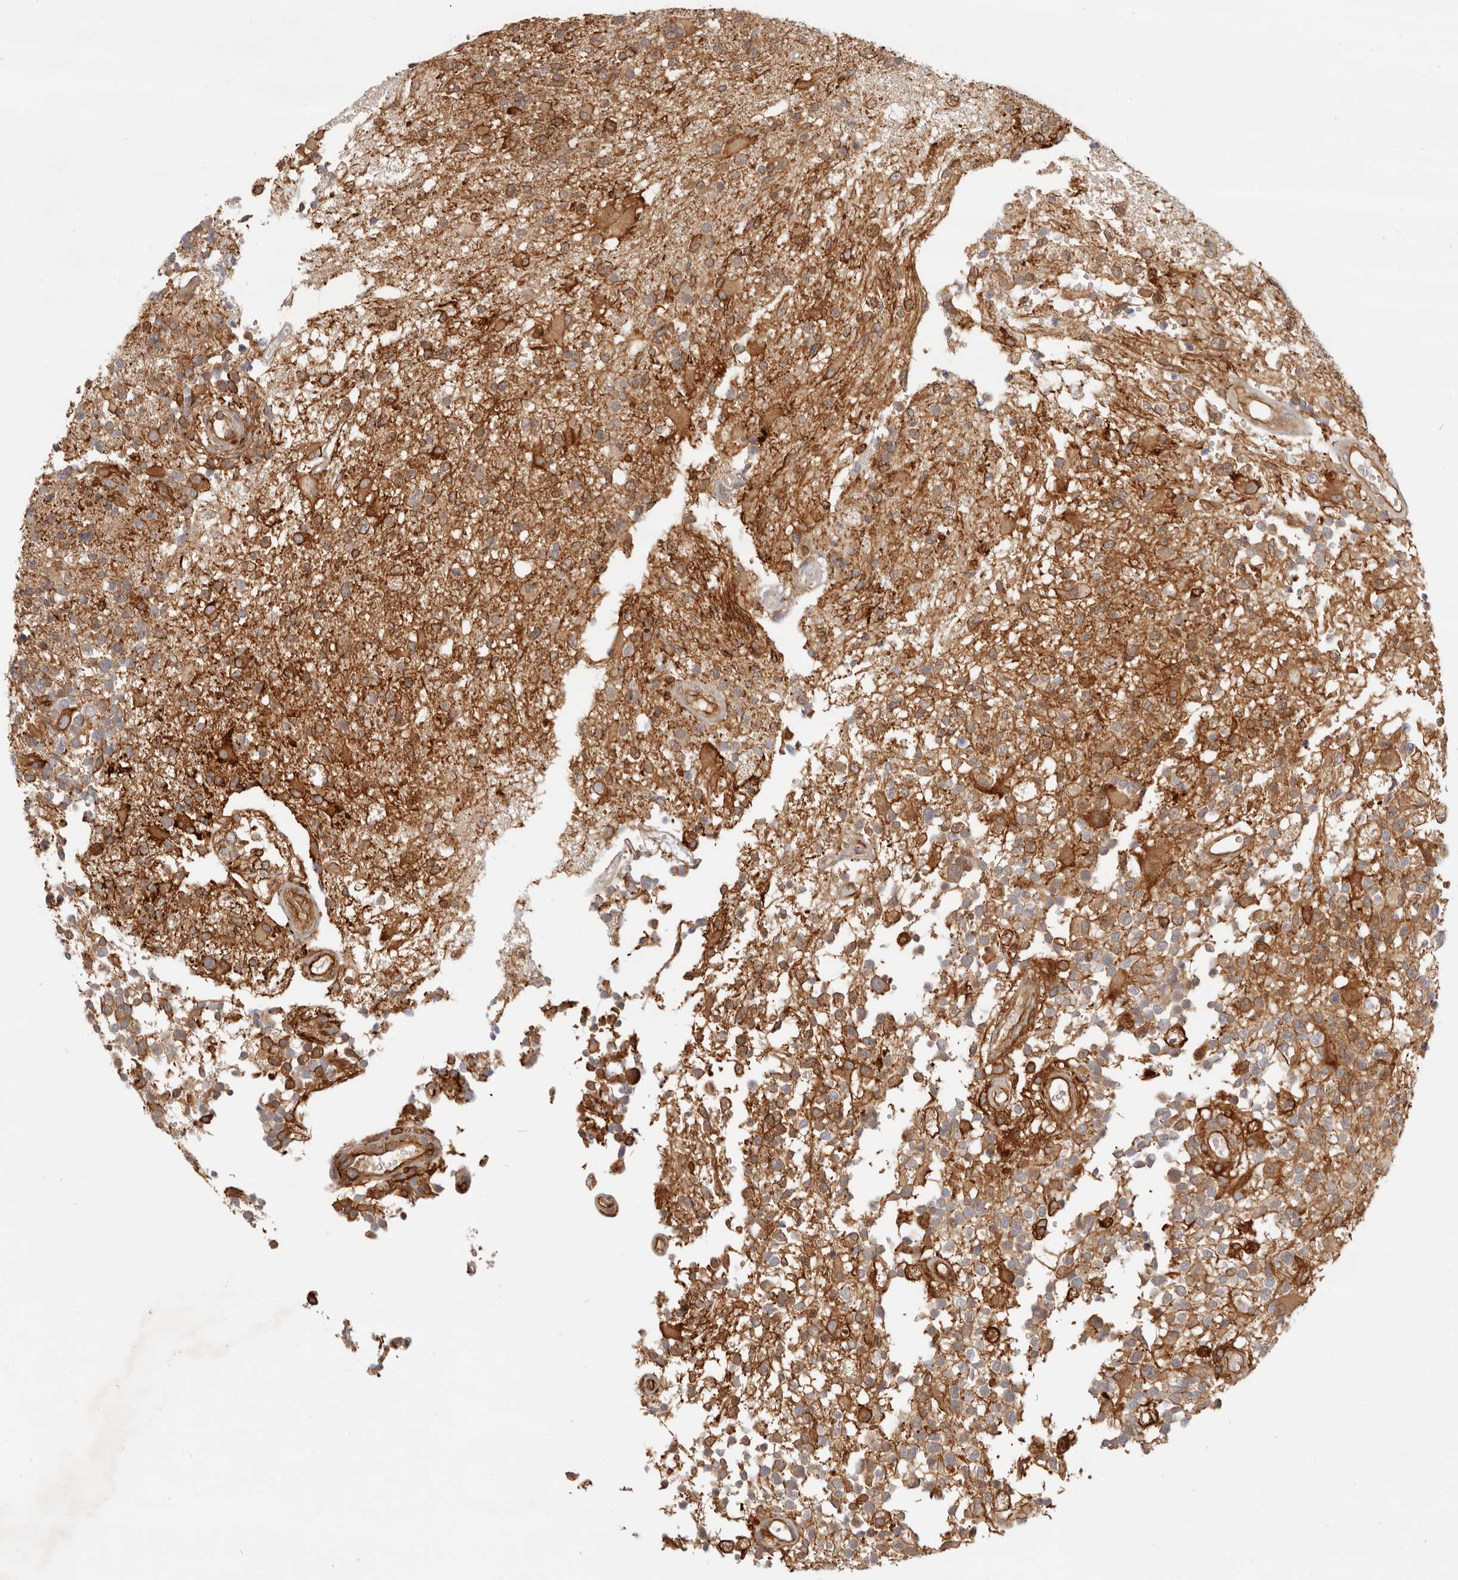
{"staining": {"intensity": "moderate", "quantity": "25%-75%", "location": "cytoplasmic/membranous"}, "tissue": "glioma", "cell_type": "Tumor cells", "image_type": "cancer", "snomed": [{"axis": "morphology", "description": "Glioma, malignant, High grade"}, {"axis": "morphology", "description": "Glioblastoma, NOS"}, {"axis": "topography", "description": "Brain"}], "caption": "Tumor cells reveal medium levels of moderate cytoplasmic/membranous positivity in about 25%-75% of cells in glioblastoma.", "gene": "UFSP1", "patient": {"sex": "male", "age": 60}}